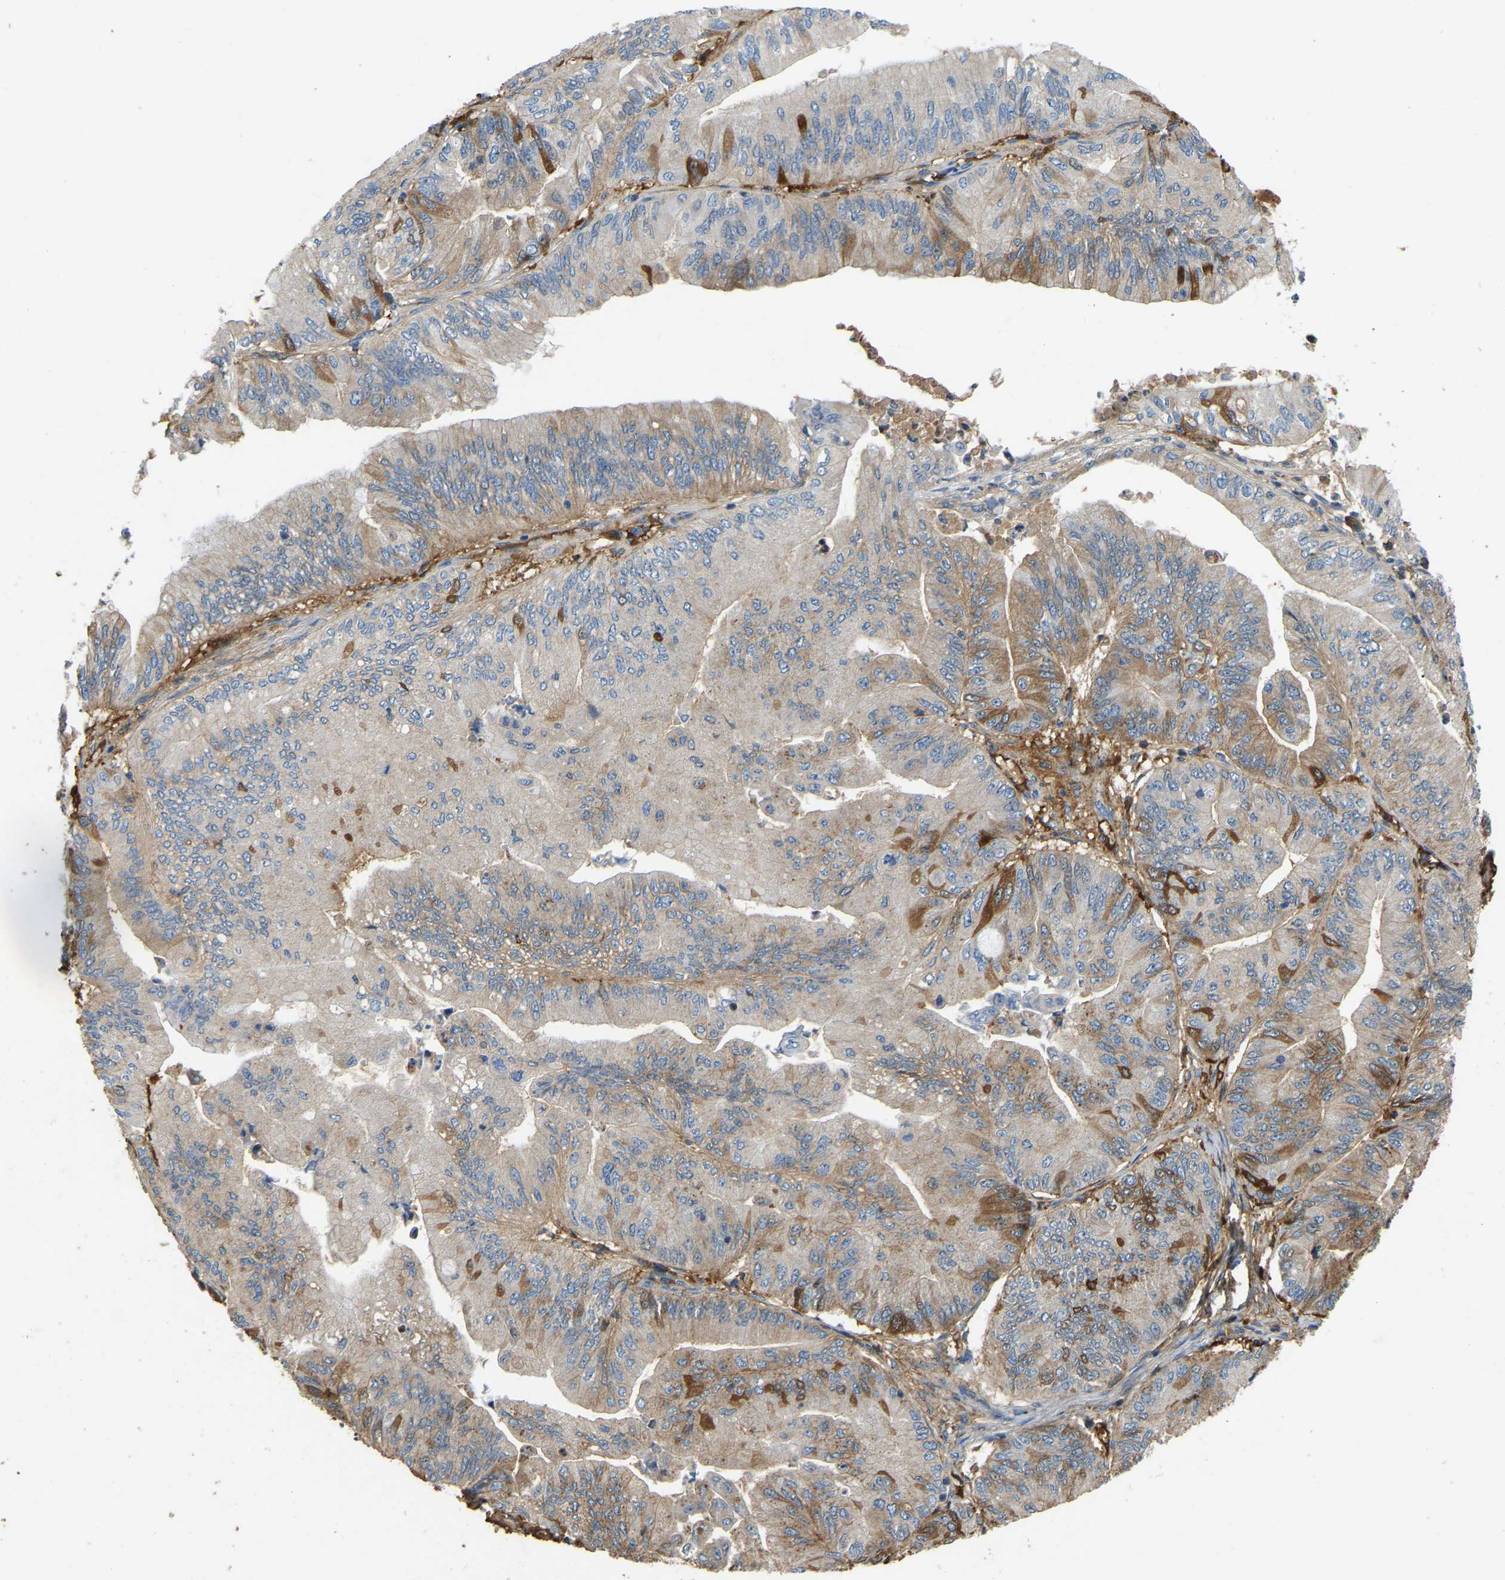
{"staining": {"intensity": "moderate", "quantity": "25%-75%", "location": "cytoplasmic/membranous"}, "tissue": "ovarian cancer", "cell_type": "Tumor cells", "image_type": "cancer", "snomed": [{"axis": "morphology", "description": "Cystadenocarcinoma, mucinous, NOS"}, {"axis": "topography", "description": "Ovary"}], "caption": "A micrograph showing moderate cytoplasmic/membranous staining in approximately 25%-75% of tumor cells in ovarian mucinous cystadenocarcinoma, as visualized by brown immunohistochemical staining.", "gene": "STC1", "patient": {"sex": "female", "age": 61}}